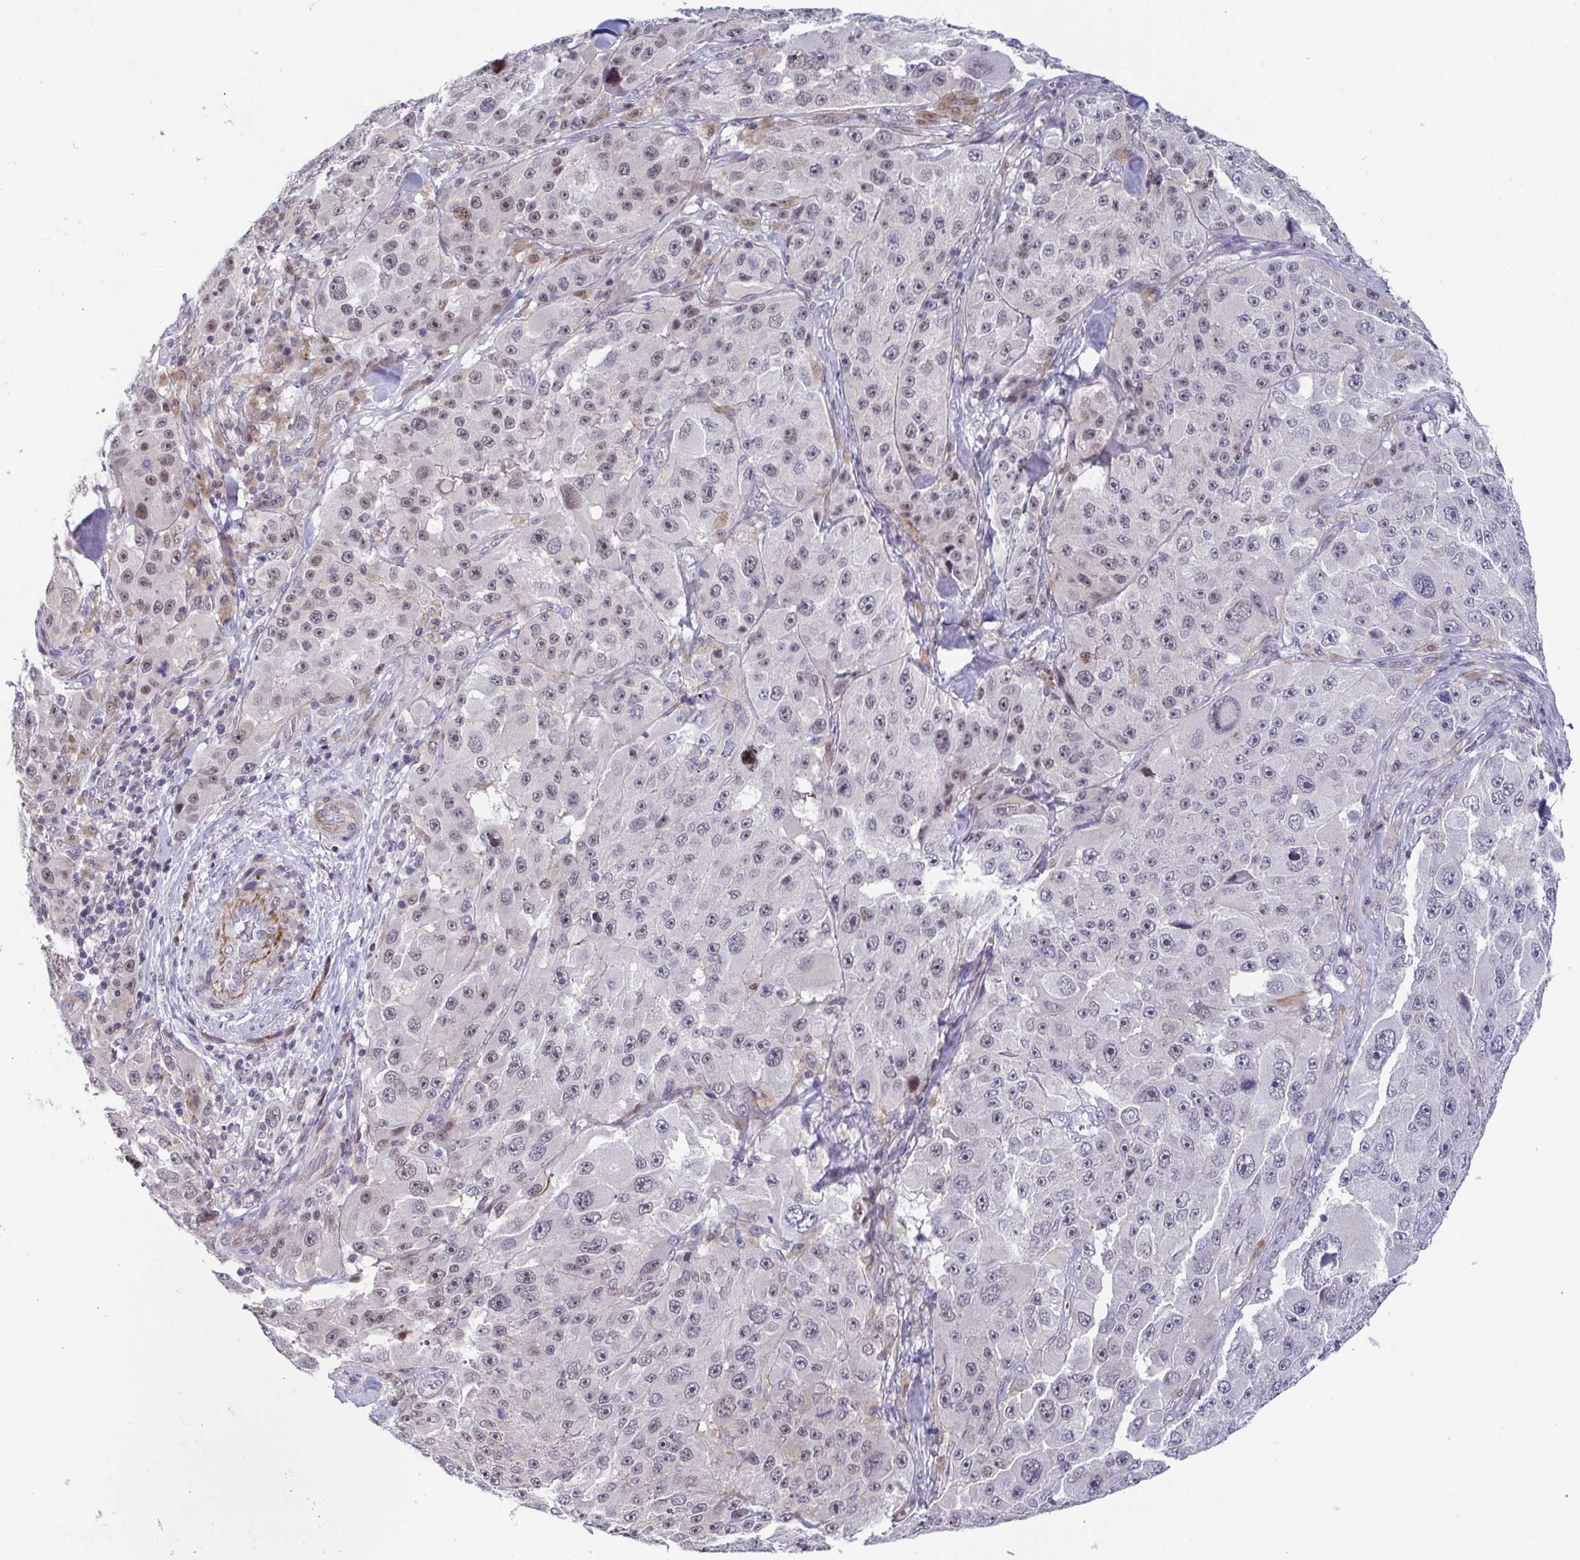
{"staining": {"intensity": "weak", "quantity": "25%-75%", "location": "nuclear"}, "tissue": "melanoma", "cell_type": "Tumor cells", "image_type": "cancer", "snomed": [{"axis": "morphology", "description": "Malignant melanoma, Metastatic site"}, {"axis": "topography", "description": "Lymph node"}], "caption": "Human melanoma stained with a brown dye demonstrates weak nuclear positive expression in about 25%-75% of tumor cells.", "gene": "WDR72", "patient": {"sex": "male", "age": 62}}